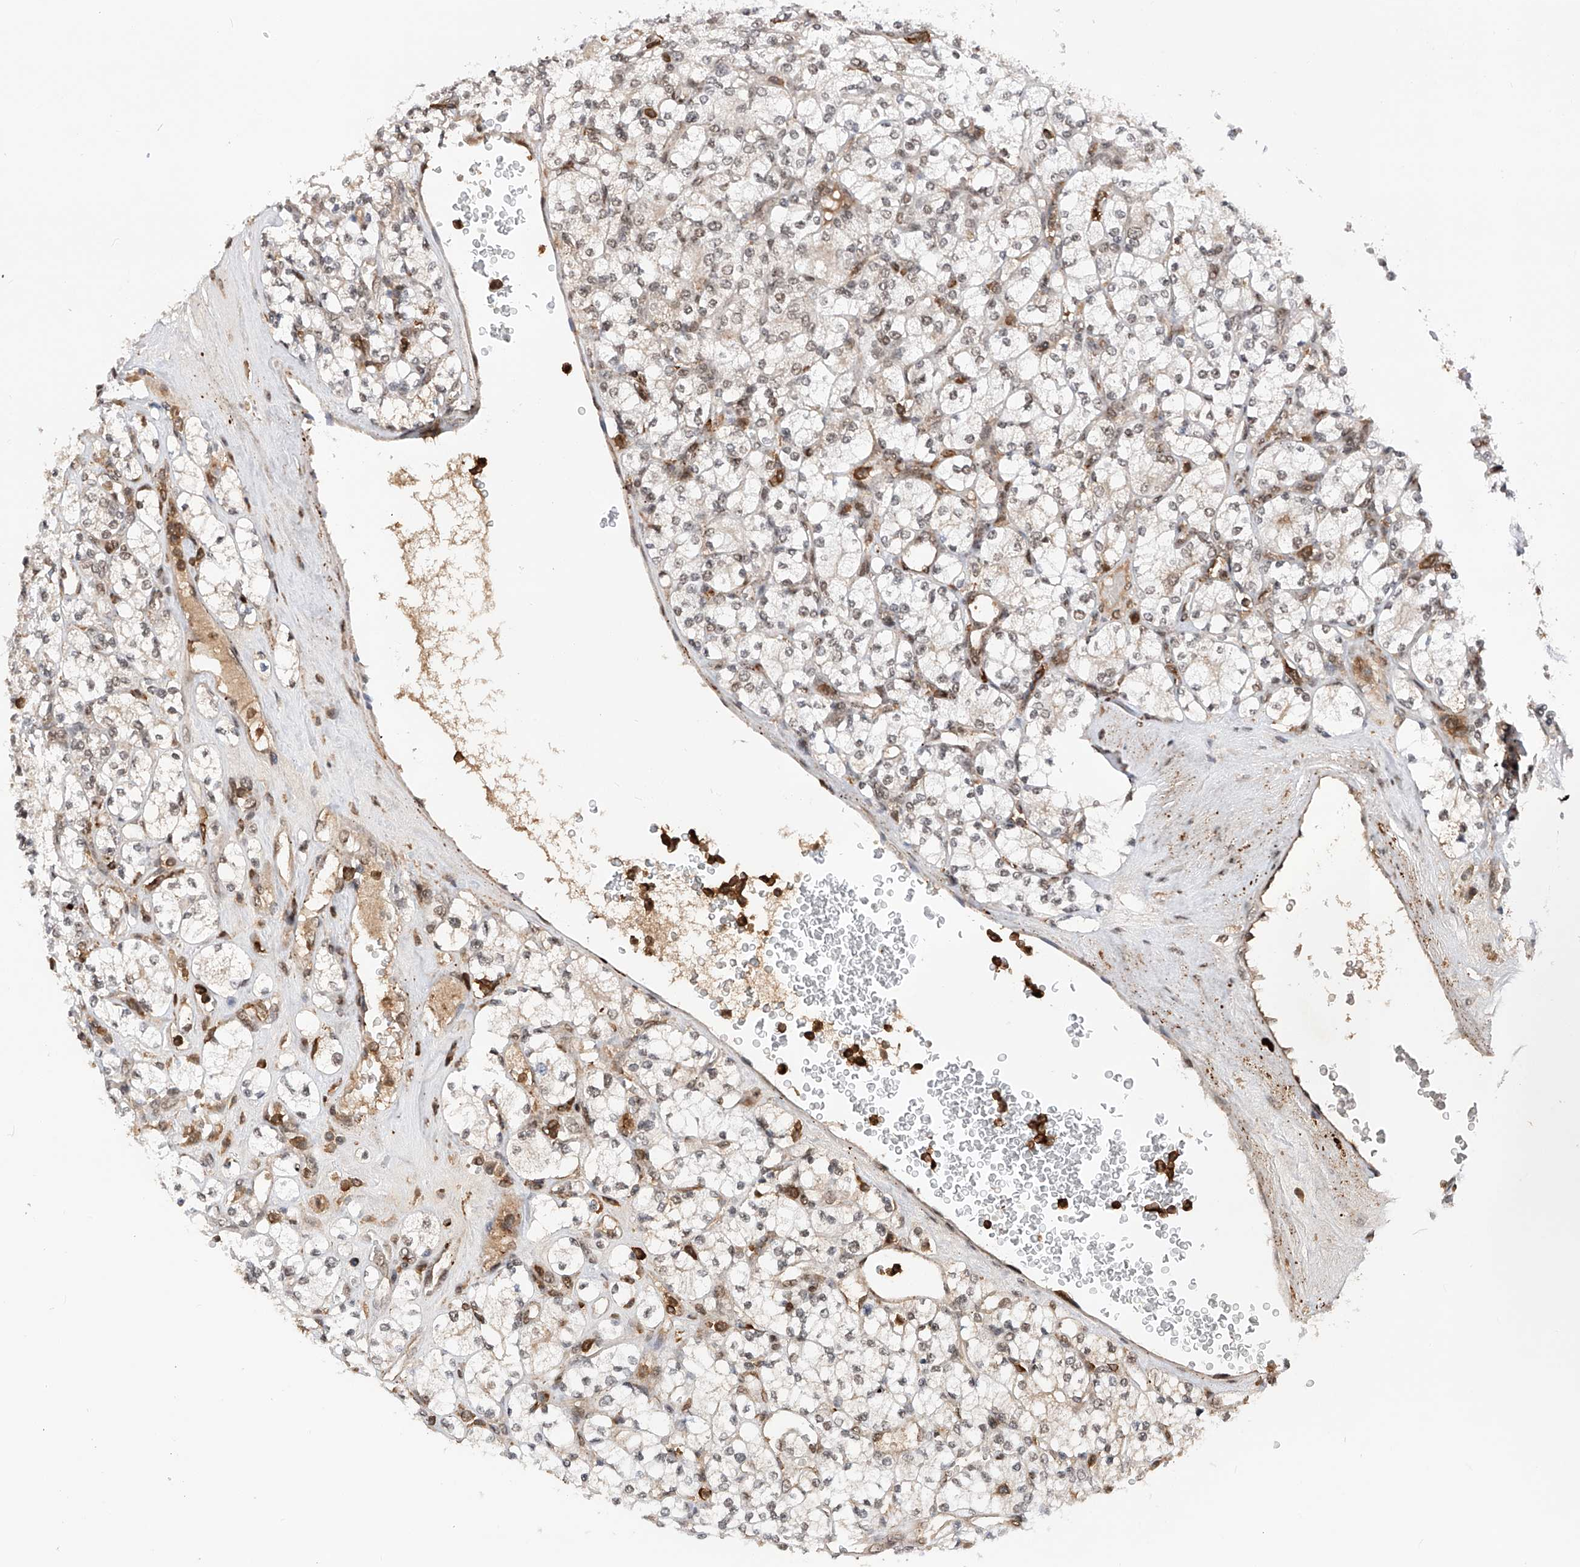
{"staining": {"intensity": "weak", "quantity": "<25%", "location": "nuclear"}, "tissue": "renal cancer", "cell_type": "Tumor cells", "image_type": "cancer", "snomed": [{"axis": "morphology", "description": "Adenocarcinoma, NOS"}, {"axis": "topography", "description": "Kidney"}], "caption": "Adenocarcinoma (renal) stained for a protein using immunohistochemistry (IHC) shows no staining tumor cells.", "gene": "ZNF280D", "patient": {"sex": "male", "age": 77}}